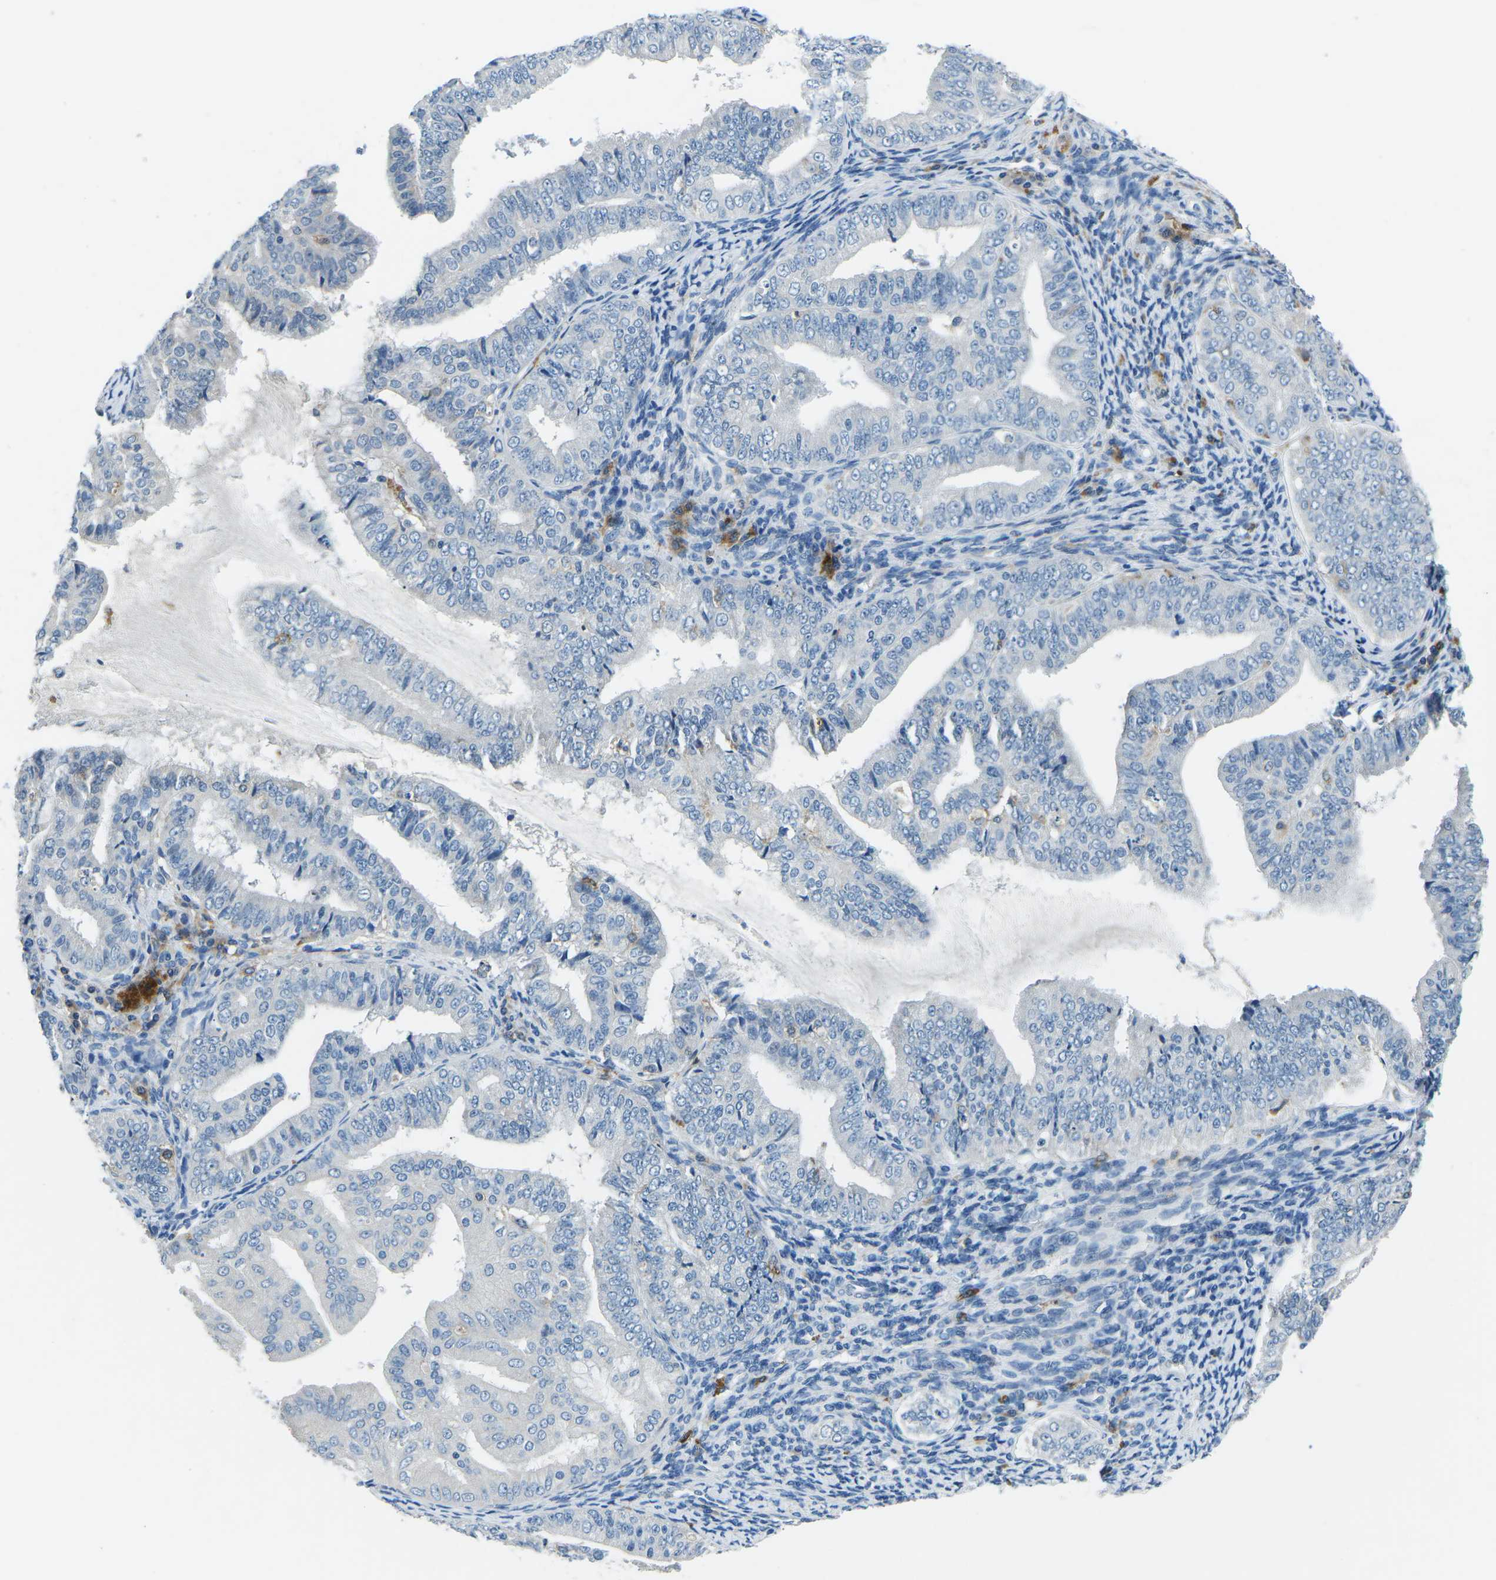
{"staining": {"intensity": "negative", "quantity": "none", "location": "none"}, "tissue": "endometrial cancer", "cell_type": "Tumor cells", "image_type": "cancer", "snomed": [{"axis": "morphology", "description": "Adenocarcinoma, NOS"}, {"axis": "topography", "description": "Endometrium"}], "caption": "An immunohistochemistry photomicrograph of adenocarcinoma (endometrial) is shown. There is no staining in tumor cells of adenocarcinoma (endometrial). Brightfield microscopy of IHC stained with DAB (brown) and hematoxylin (blue), captured at high magnification.", "gene": "CD1D", "patient": {"sex": "female", "age": 63}}